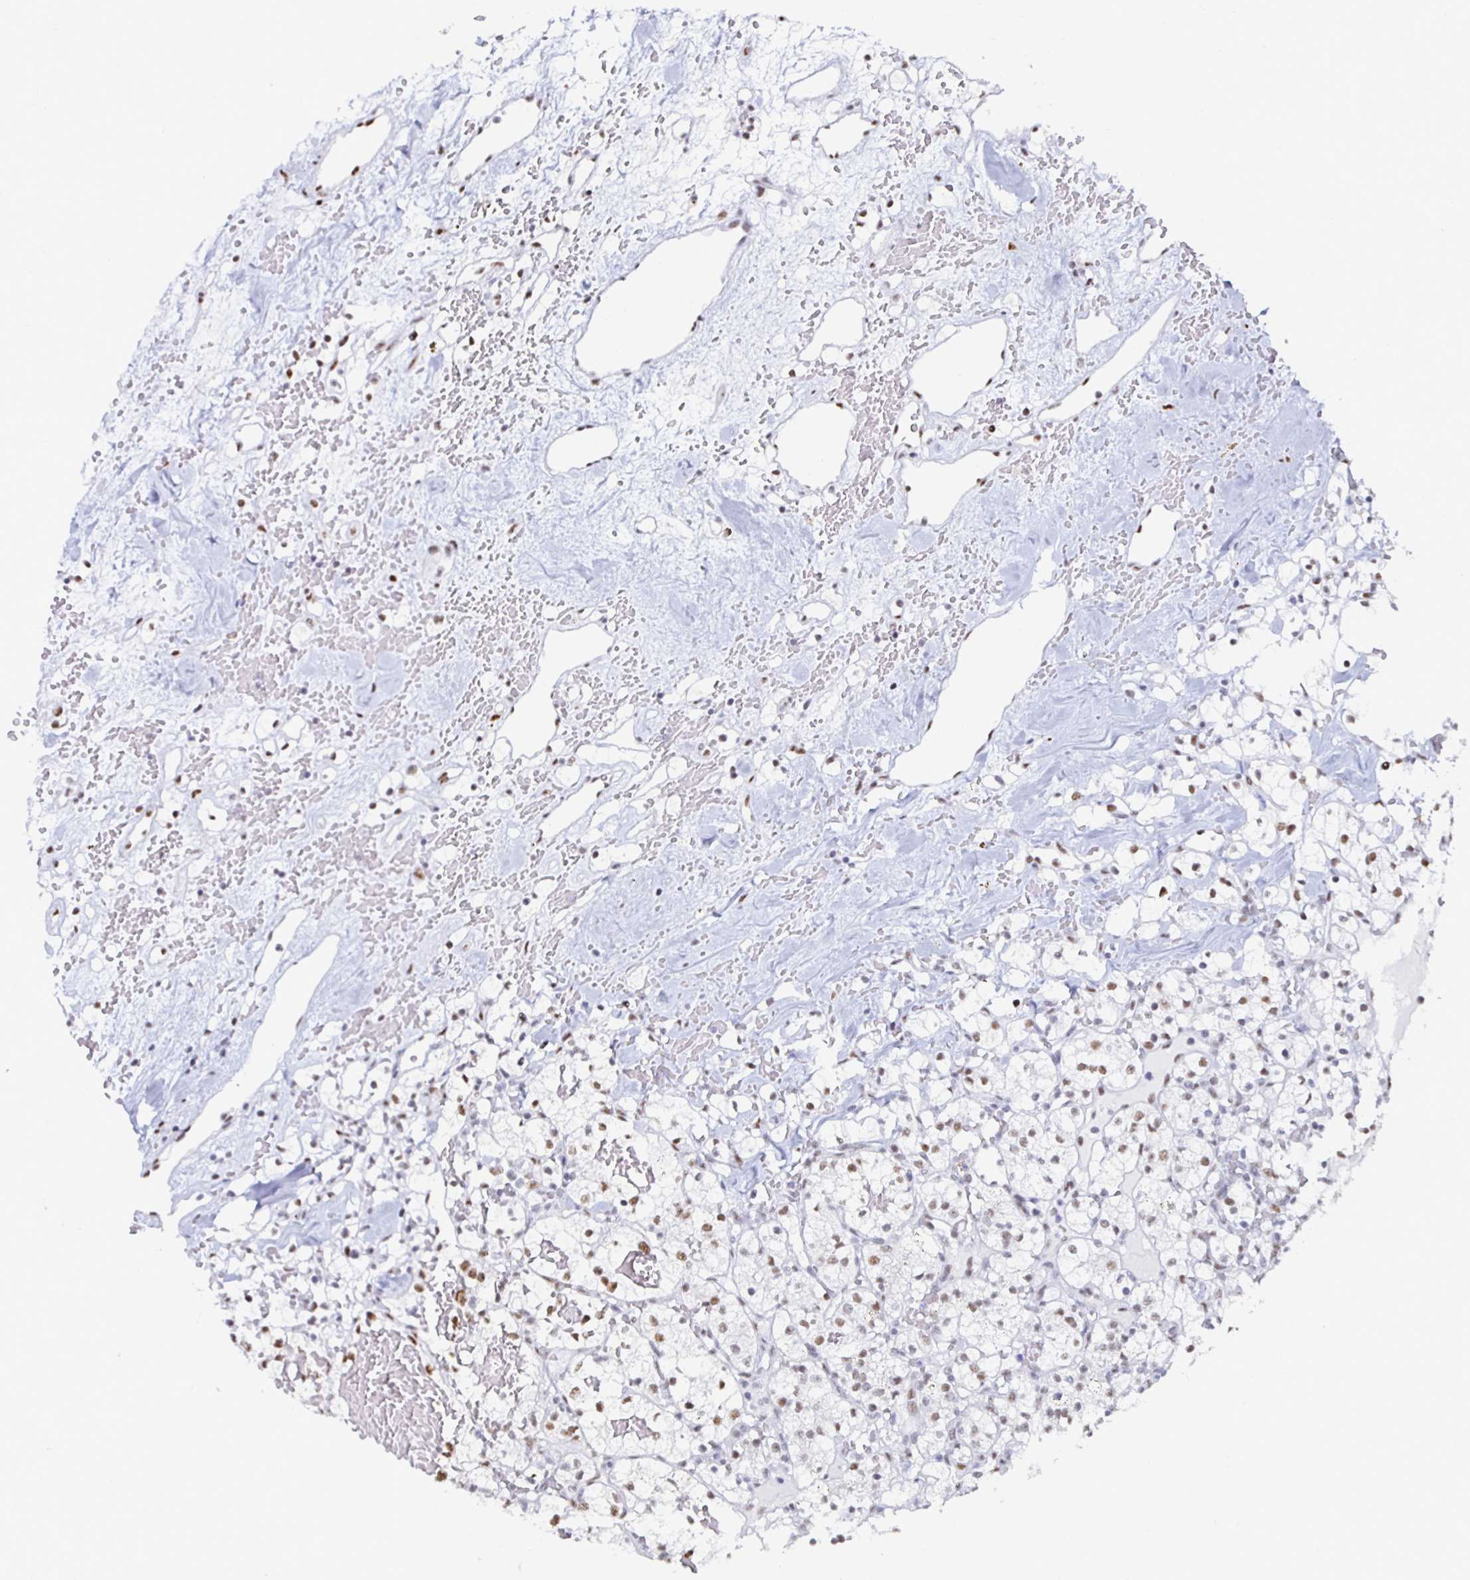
{"staining": {"intensity": "moderate", "quantity": "25%-75%", "location": "nuclear"}, "tissue": "renal cancer", "cell_type": "Tumor cells", "image_type": "cancer", "snomed": [{"axis": "morphology", "description": "Adenocarcinoma, NOS"}, {"axis": "topography", "description": "Kidney"}], "caption": "Human renal cancer (adenocarcinoma) stained with a protein marker displays moderate staining in tumor cells.", "gene": "DDX39B", "patient": {"sex": "female", "age": 60}}